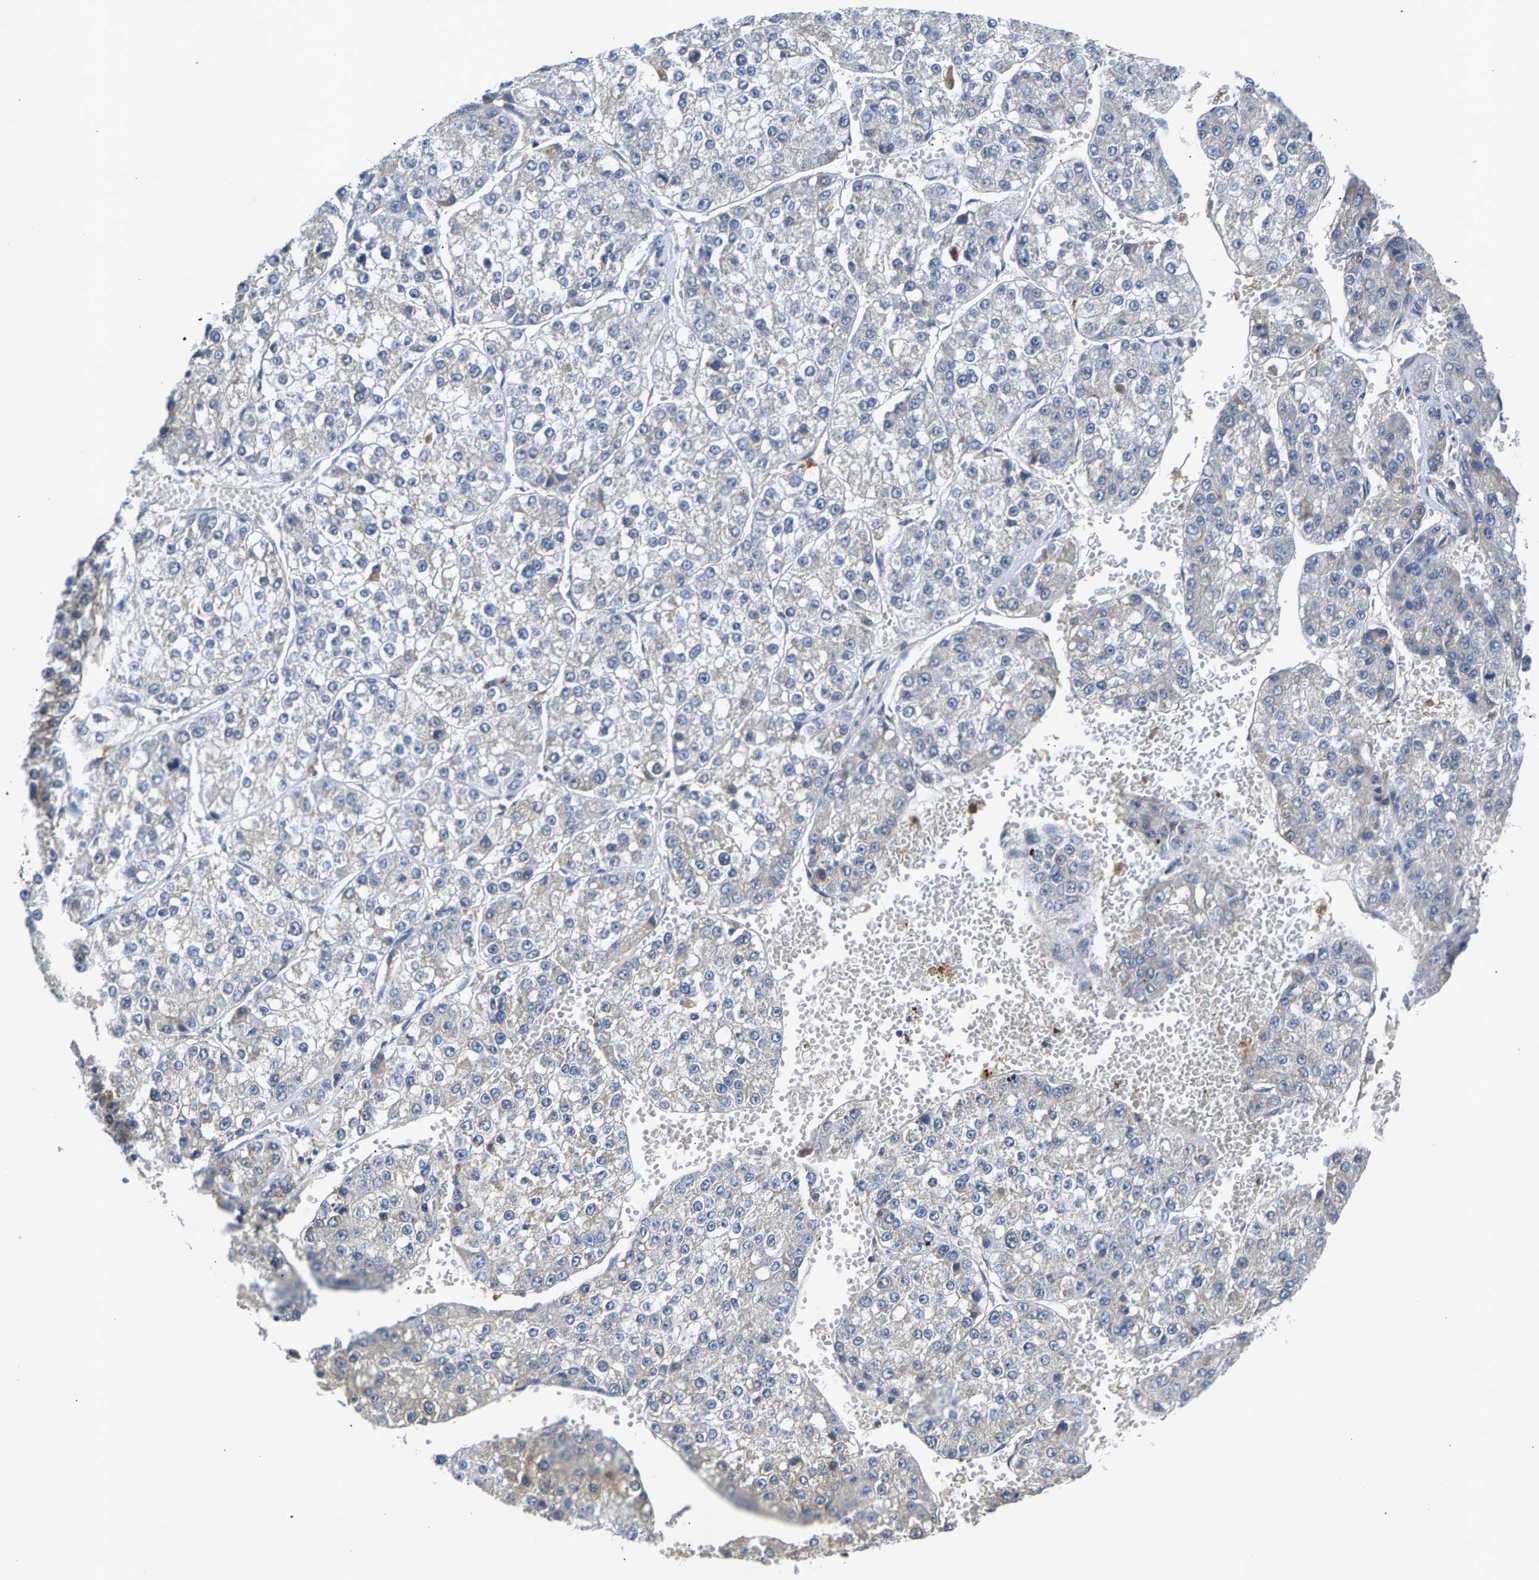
{"staining": {"intensity": "negative", "quantity": "none", "location": "none"}, "tissue": "liver cancer", "cell_type": "Tumor cells", "image_type": "cancer", "snomed": [{"axis": "morphology", "description": "Carcinoma, Hepatocellular, NOS"}, {"axis": "topography", "description": "Liver"}], "caption": "Immunohistochemistry histopathology image of hepatocellular carcinoma (liver) stained for a protein (brown), which shows no staining in tumor cells. (DAB IHC, high magnification).", "gene": "KRTAP27-1", "patient": {"sex": "female", "age": 73}}